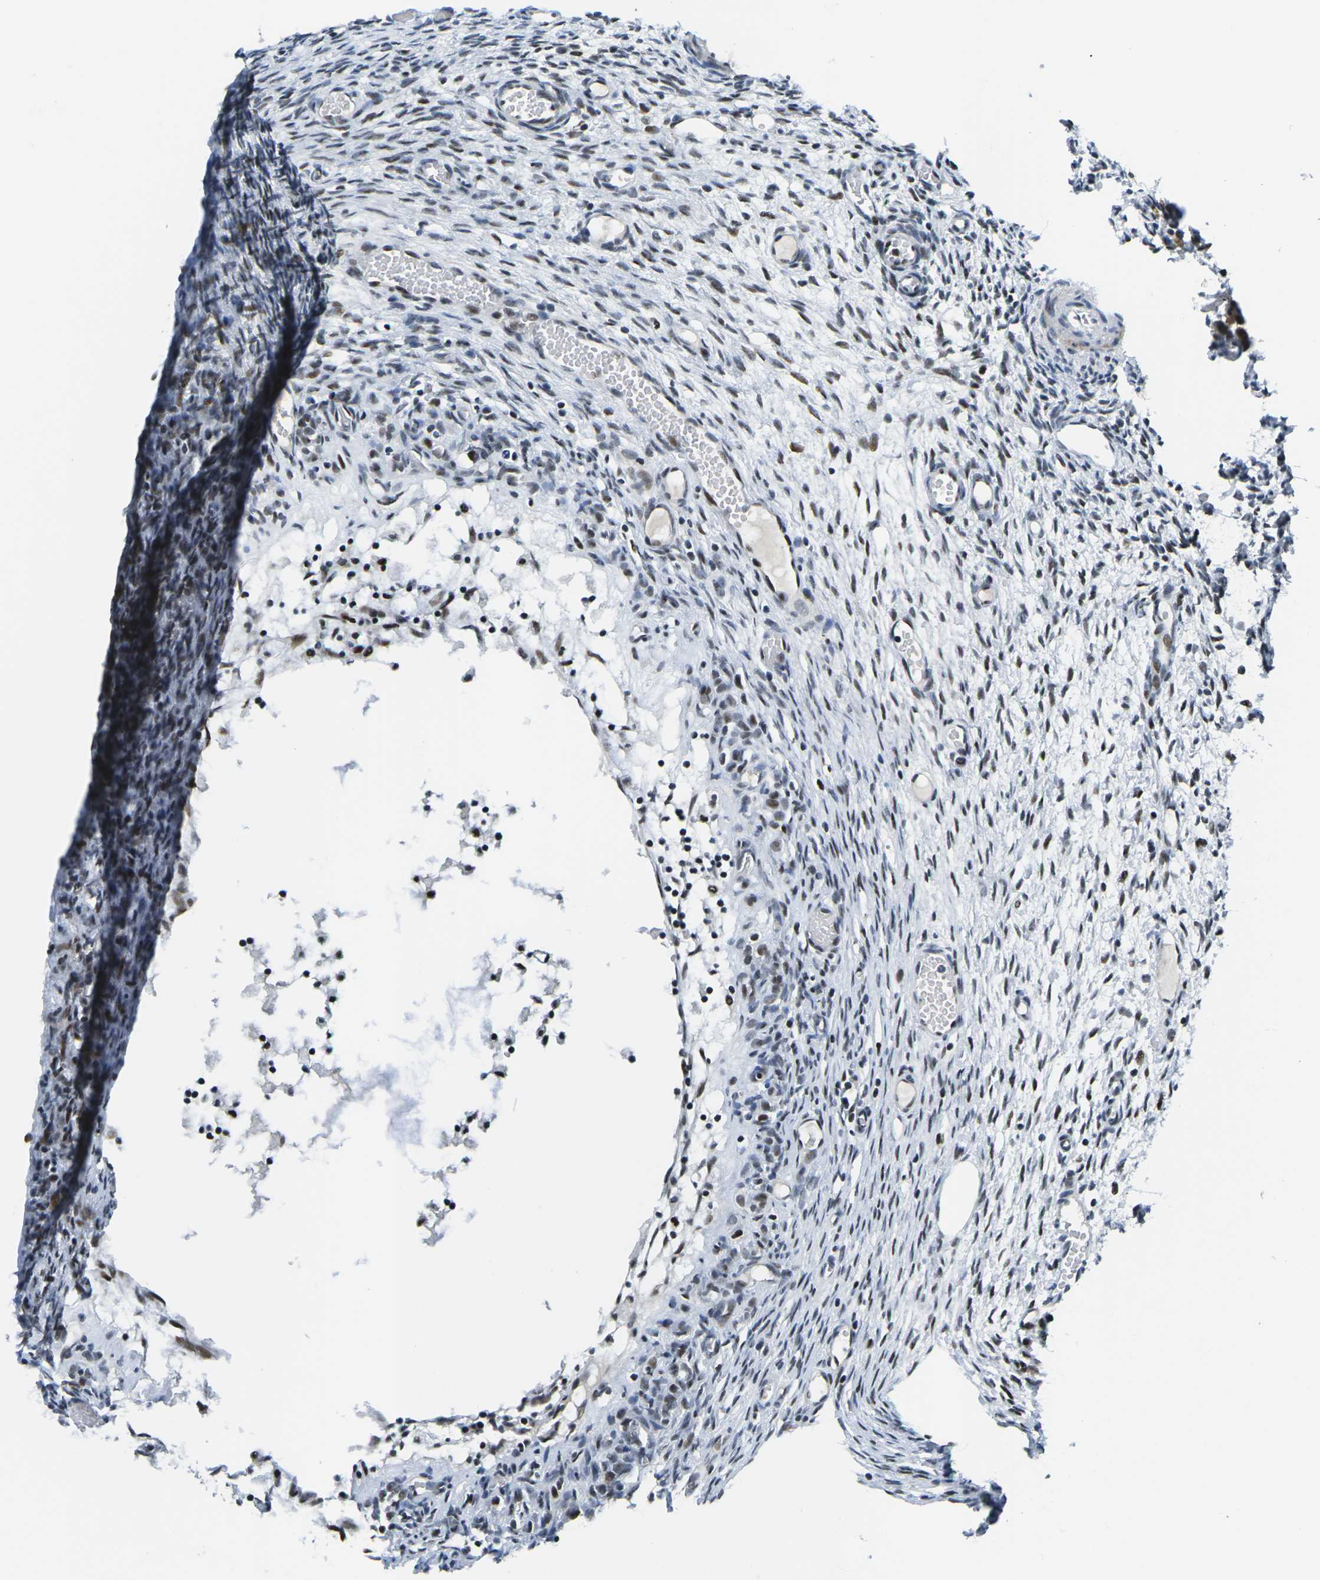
{"staining": {"intensity": "weak", "quantity": "<25%", "location": "nuclear"}, "tissue": "ovary", "cell_type": "Ovarian stroma cells", "image_type": "normal", "snomed": [{"axis": "morphology", "description": "Normal tissue, NOS"}, {"axis": "topography", "description": "Ovary"}], "caption": "Ovarian stroma cells are negative for protein expression in unremarkable human ovary. The staining was performed using DAB (3,3'-diaminobenzidine) to visualize the protein expression in brown, while the nuclei were stained in blue with hematoxylin (Magnification: 20x).", "gene": "PRPF8", "patient": {"sex": "female", "age": 35}}